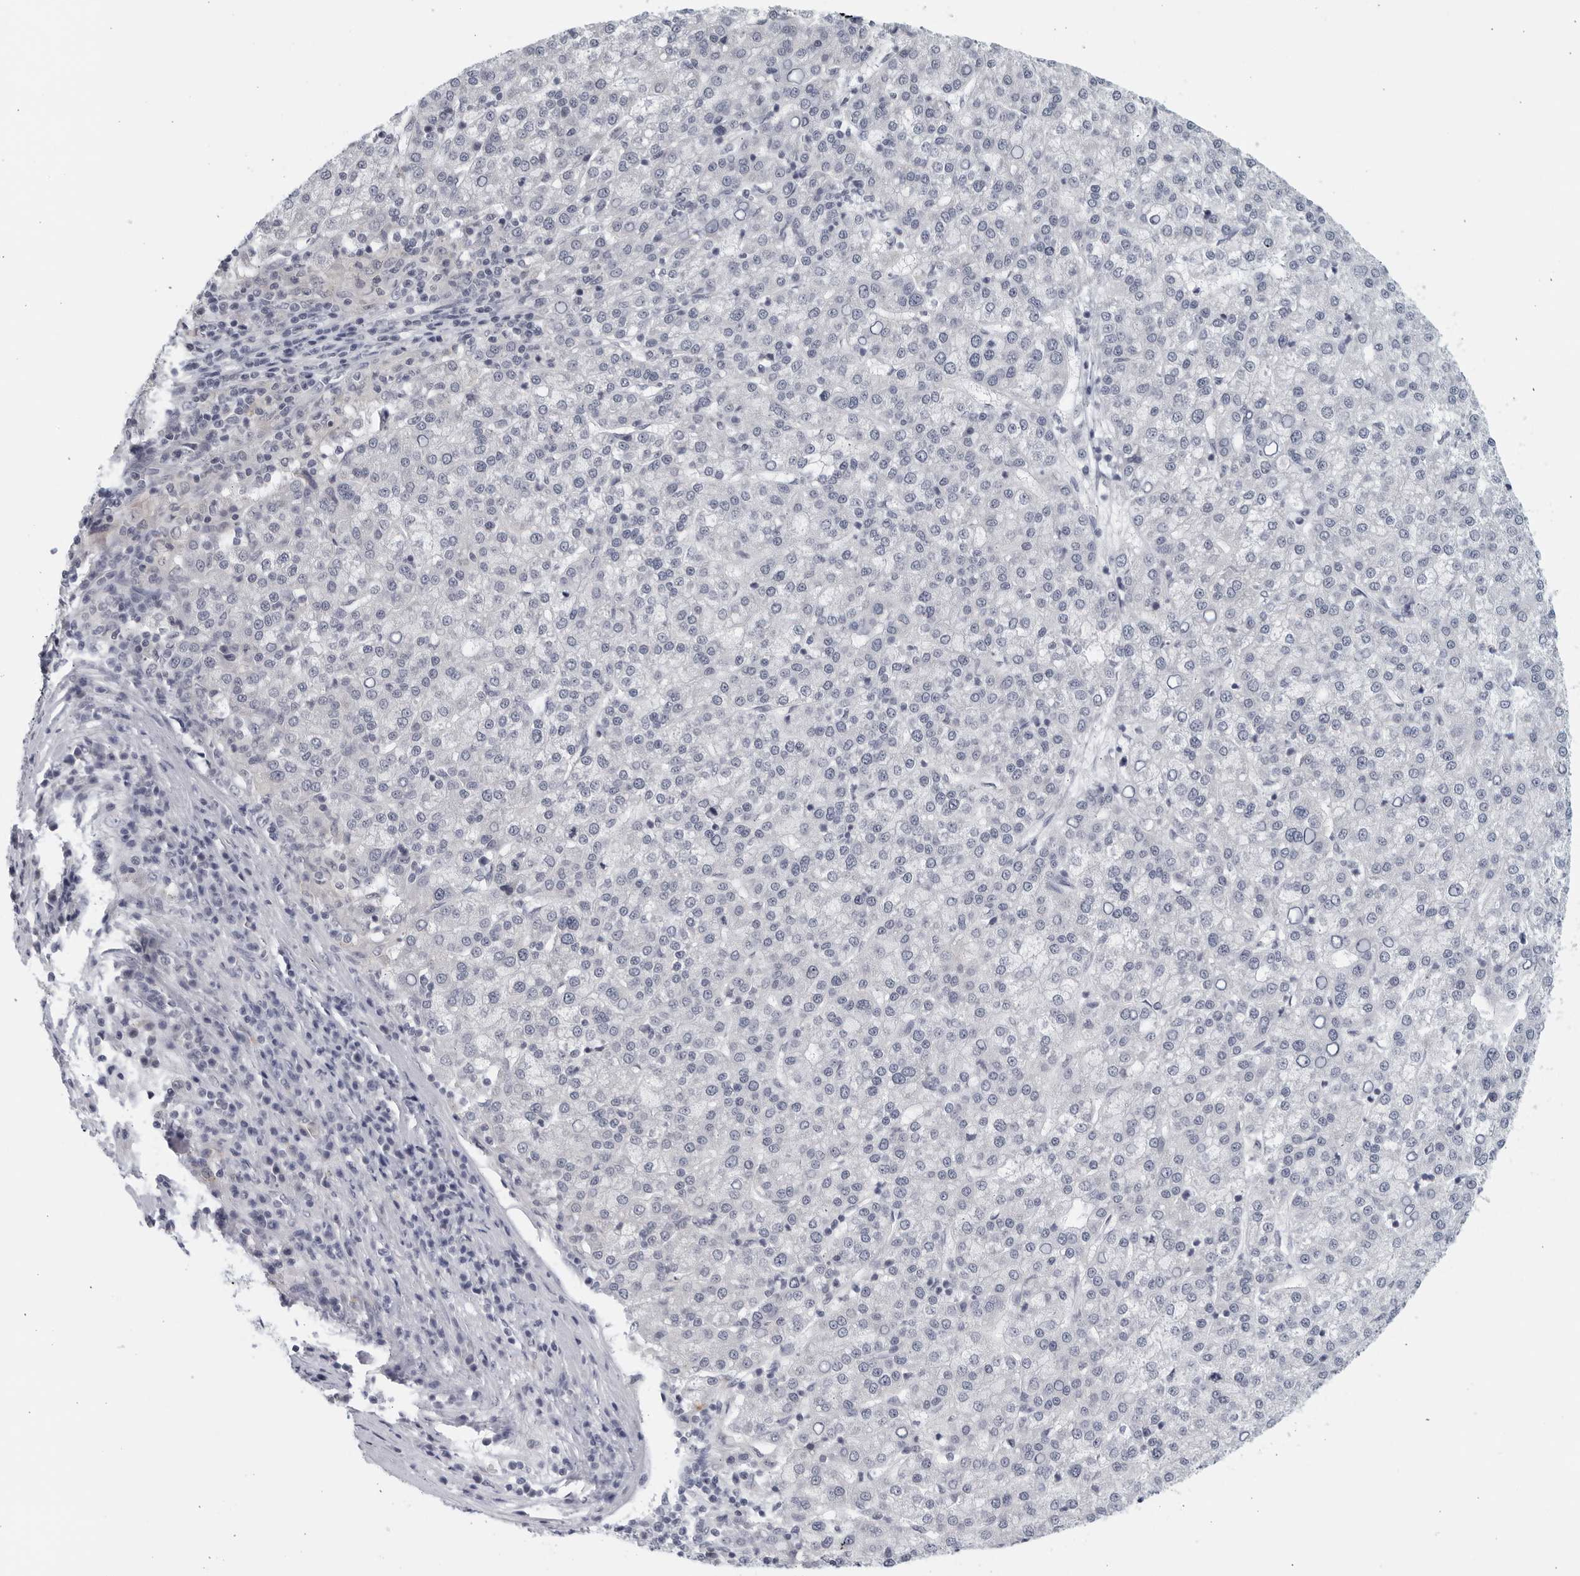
{"staining": {"intensity": "negative", "quantity": "none", "location": "none"}, "tissue": "liver cancer", "cell_type": "Tumor cells", "image_type": "cancer", "snomed": [{"axis": "morphology", "description": "Carcinoma, Hepatocellular, NOS"}, {"axis": "topography", "description": "Liver"}], "caption": "DAB immunohistochemical staining of liver cancer (hepatocellular carcinoma) exhibits no significant staining in tumor cells.", "gene": "MATN1", "patient": {"sex": "female", "age": 58}}